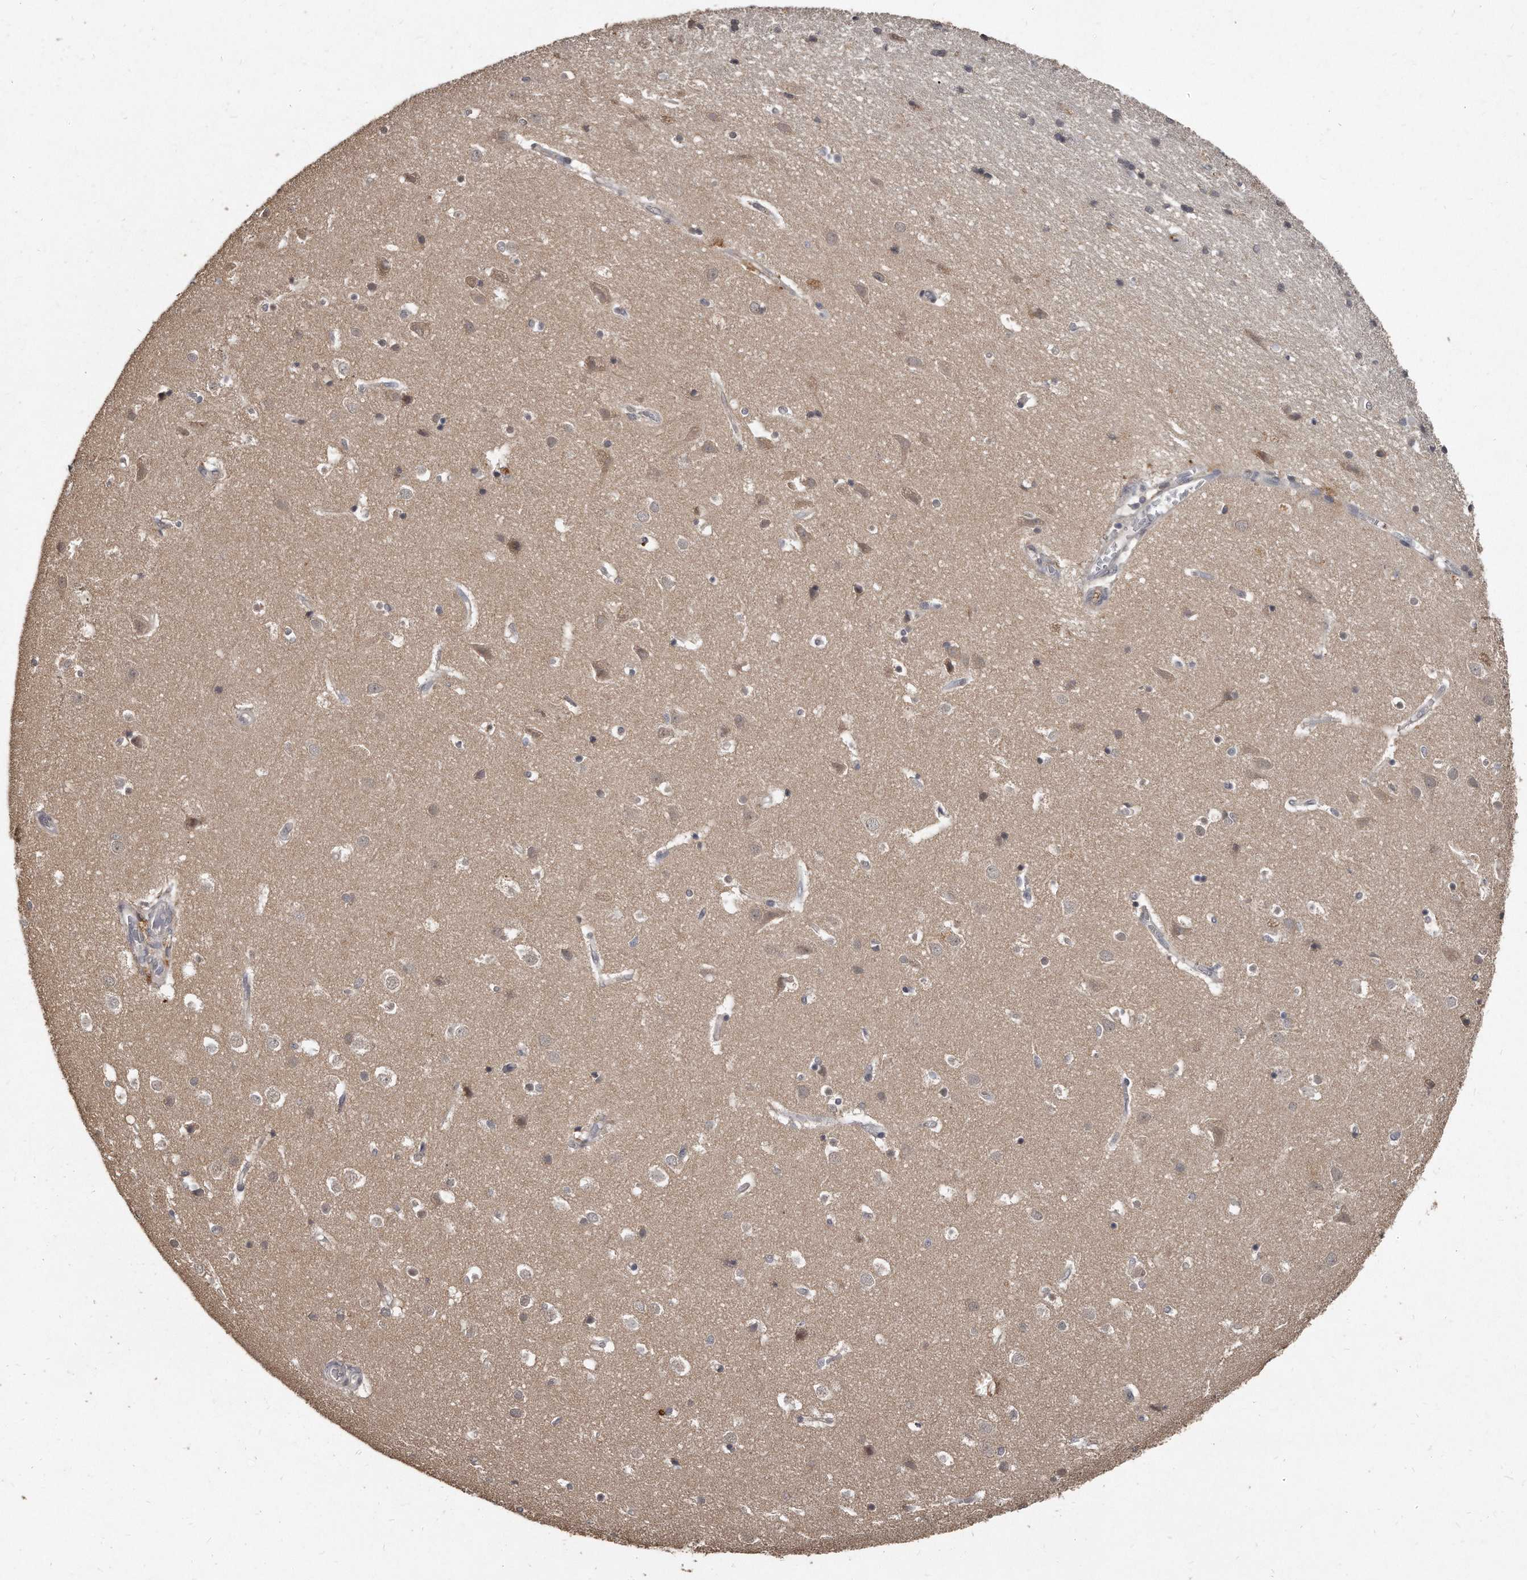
{"staining": {"intensity": "moderate", "quantity": "<25%", "location": "cytoplasmic/membranous"}, "tissue": "cerebral cortex", "cell_type": "Endothelial cells", "image_type": "normal", "snomed": [{"axis": "morphology", "description": "Normal tissue, NOS"}, {"axis": "topography", "description": "Cerebral cortex"}], "caption": "Immunohistochemistry (DAB (3,3'-diaminobenzidine)) staining of benign human cerebral cortex displays moderate cytoplasmic/membranous protein expression in about <25% of endothelial cells. The protein of interest is stained brown, and the nuclei are stained in blue (DAB IHC with brightfield microscopy, high magnification).", "gene": "GRB10", "patient": {"sex": "male", "age": 54}}